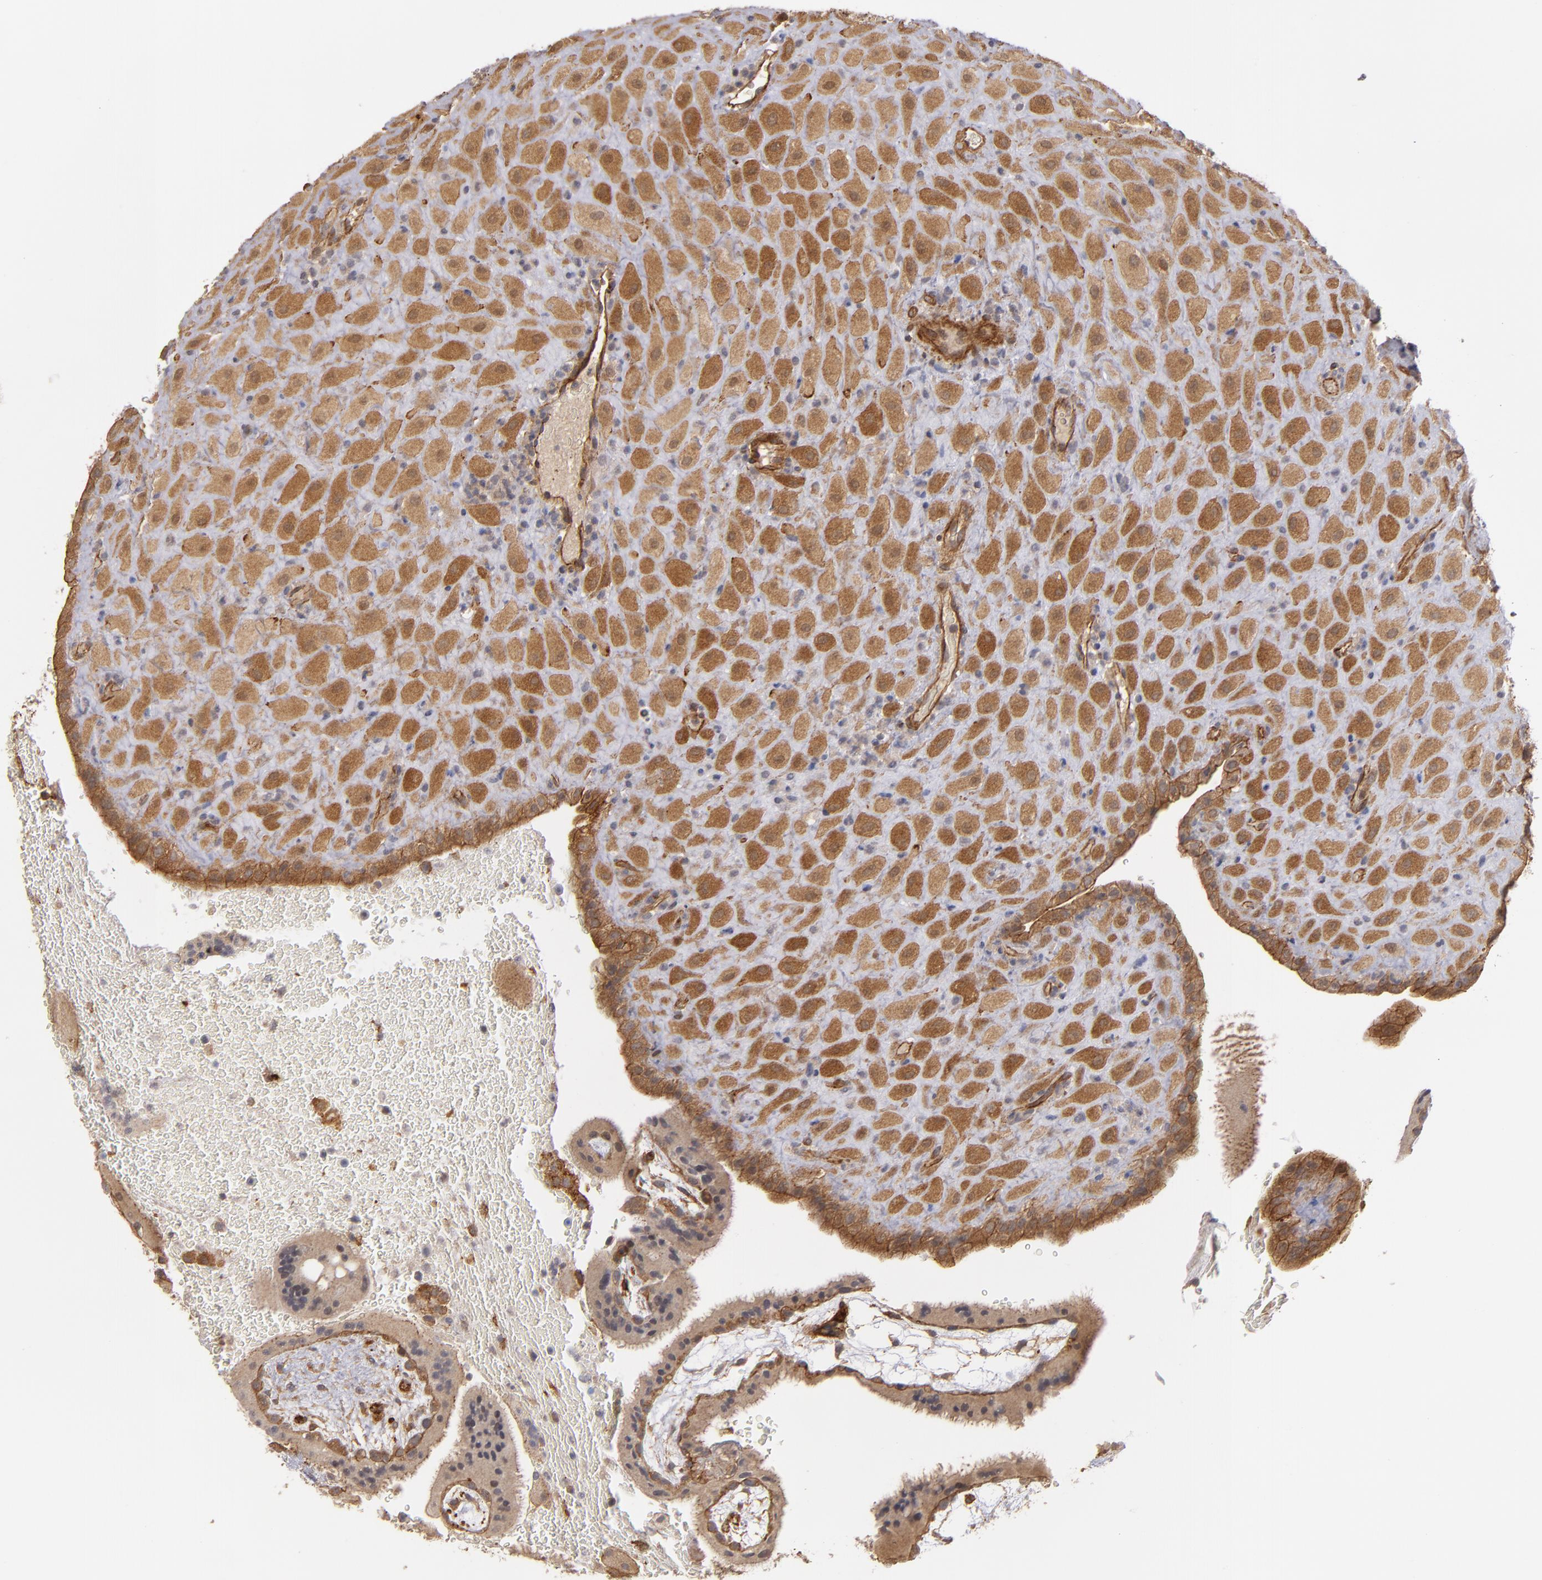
{"staining": {"intensity": "moderate", "quantity": ">75%", "location": "cytoplasmic/membranous"}, "tissue": "placenta", "cell_type": "Decidual cells", "image_type": "normal", "snomed": [{"axis": "morphology", "description": "Normal tissue, NOS"}, {"axis": "topography", "description": "Placenta"}], "caption": "IHC (DAB (3,3'-diaminobenzidine)) staining of normal placenta demonstrates moderate cytoplasmic/membranous protein expression in approximately >75% of decidual cells.", "gene": "TJP1", "patient": {"sex": "female", "age": 19}}